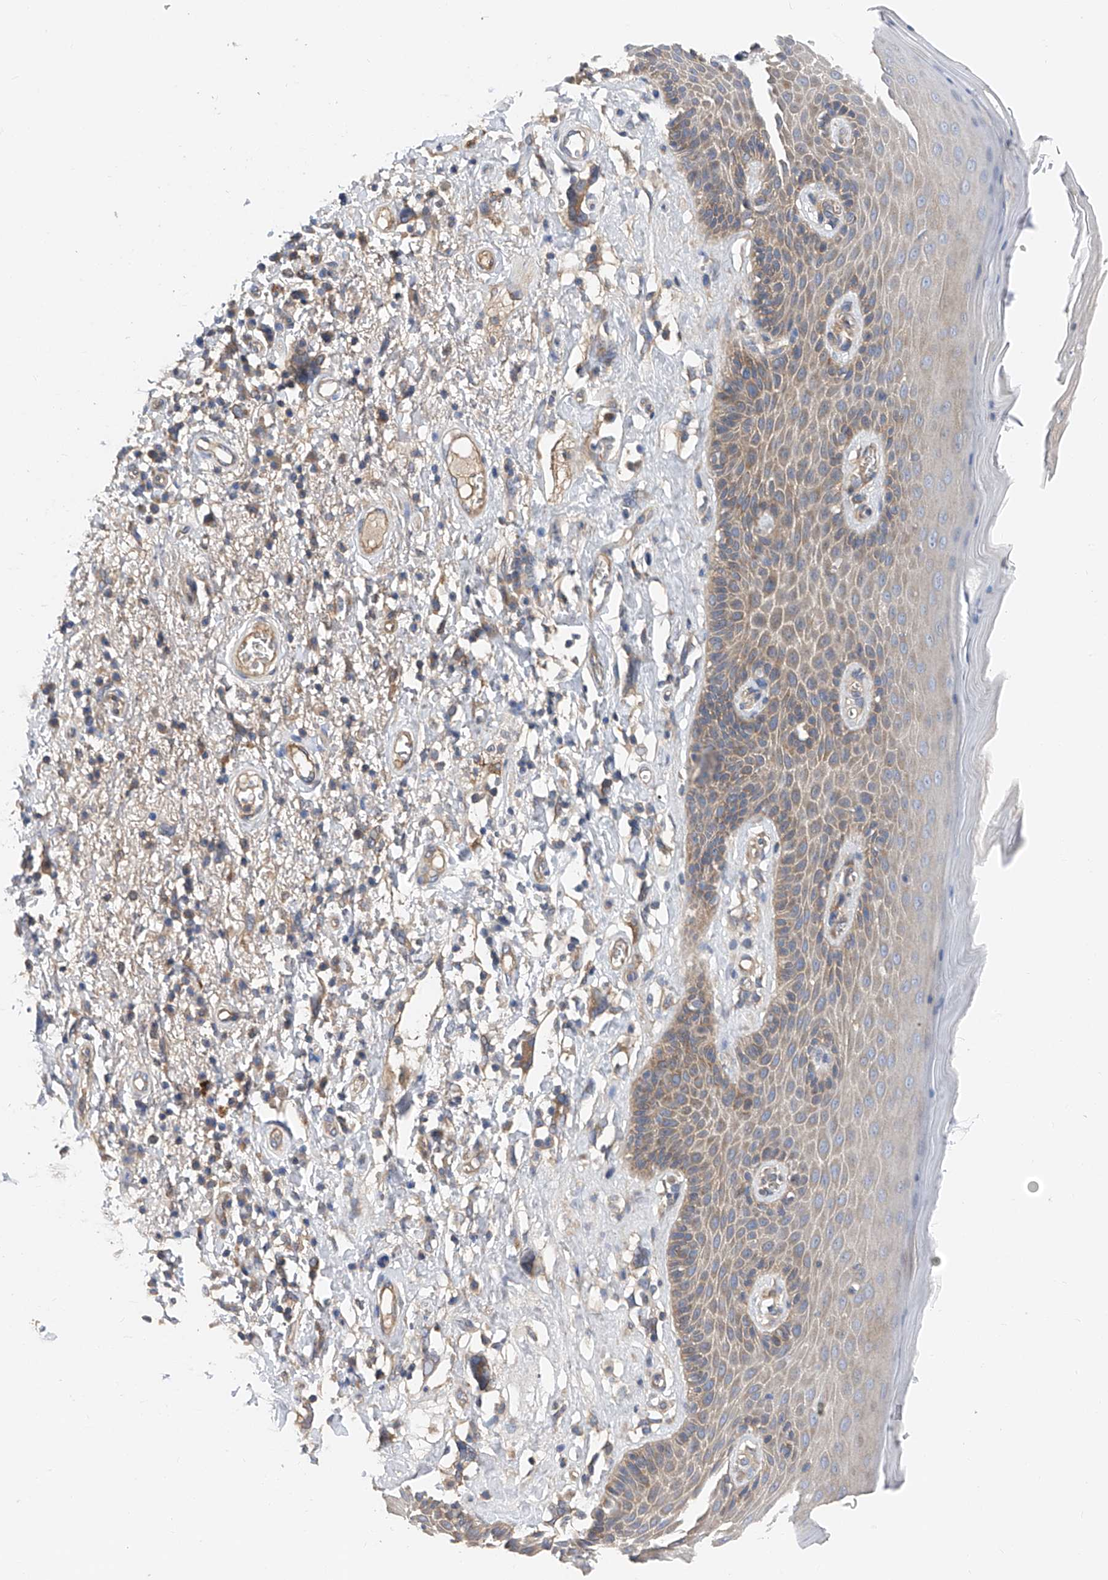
{"staining": {"intensity": "moderate", "quantity": "25%-75%", "location": "cytoplasmic/membranous"}, "tissue": "skin", "cell_type": "Epidermal cells", "image_type": "normal", "snomed": [{"axis": "morphology", "description": "Normal tissue, NOS"}, {"axis": "topography", "description": "Anal"}], "caption": "The photomicrograph displays staining of normal skin, revealing moderate cytoplasmic/membranous protein positivity (brown color) within epidermal cells.", "gene": "PTK2", "patient": {"sex": "male", "age": 69}}